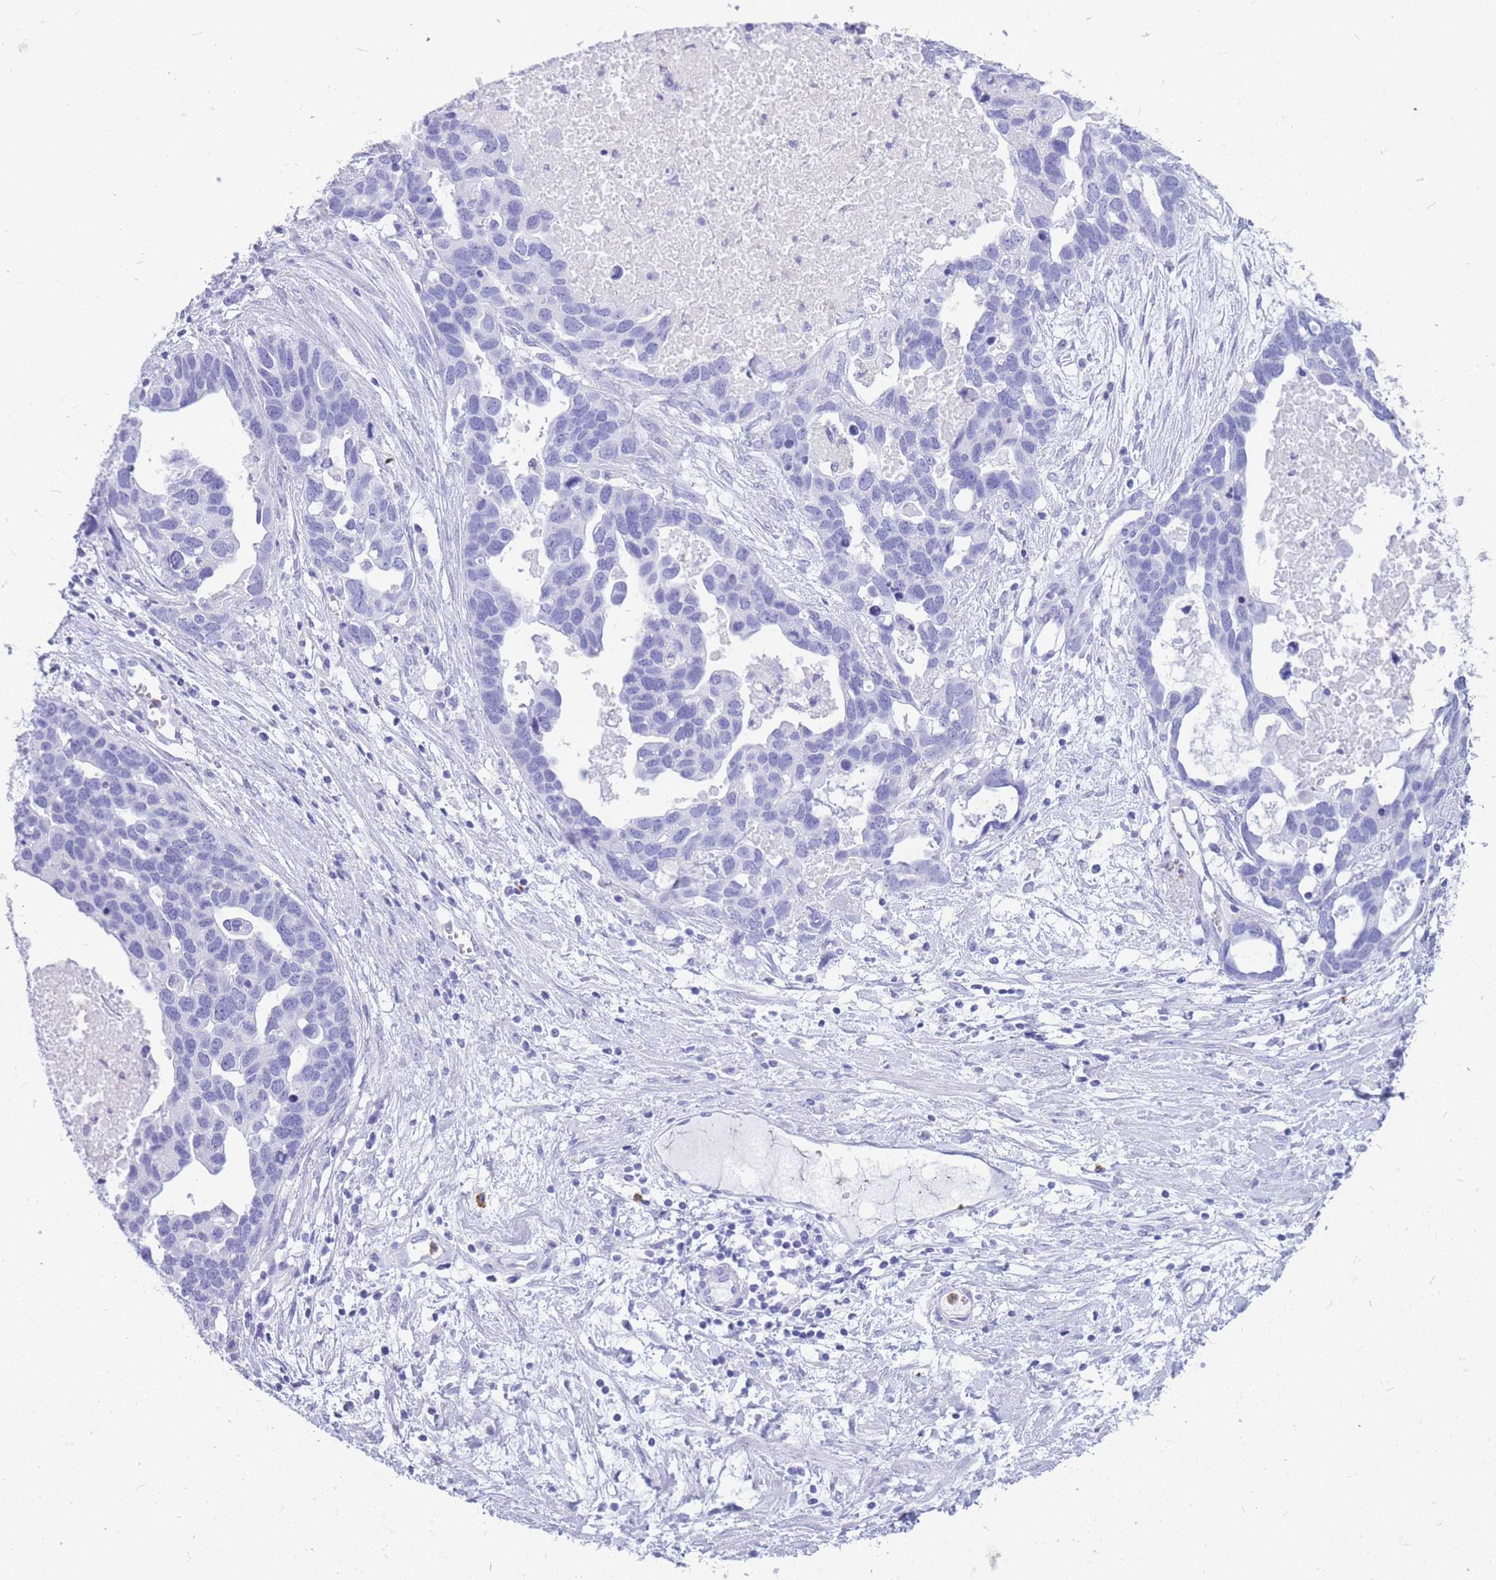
{"staining": {"intensity": "negative", "quantity": "none", "location": "none"}, "tissue": "ovarian cancer", "cell_type": "Tumor cells", "image_type": "cancer", "snomed": [{"axis": "morphology", "description": "Cystadenocarcinoma, serous, NOS"}, {"axis": "topography", "description": "Ovary"}], "caption": "Ovarian cancer was stained to show a protein in brown. There is no significant staining in tumor cells. (DAB IHC visualized using brightfield microscopy, high magnification).", "gene": "HERC1", "patient": {"sex": "female", "age": 54}}